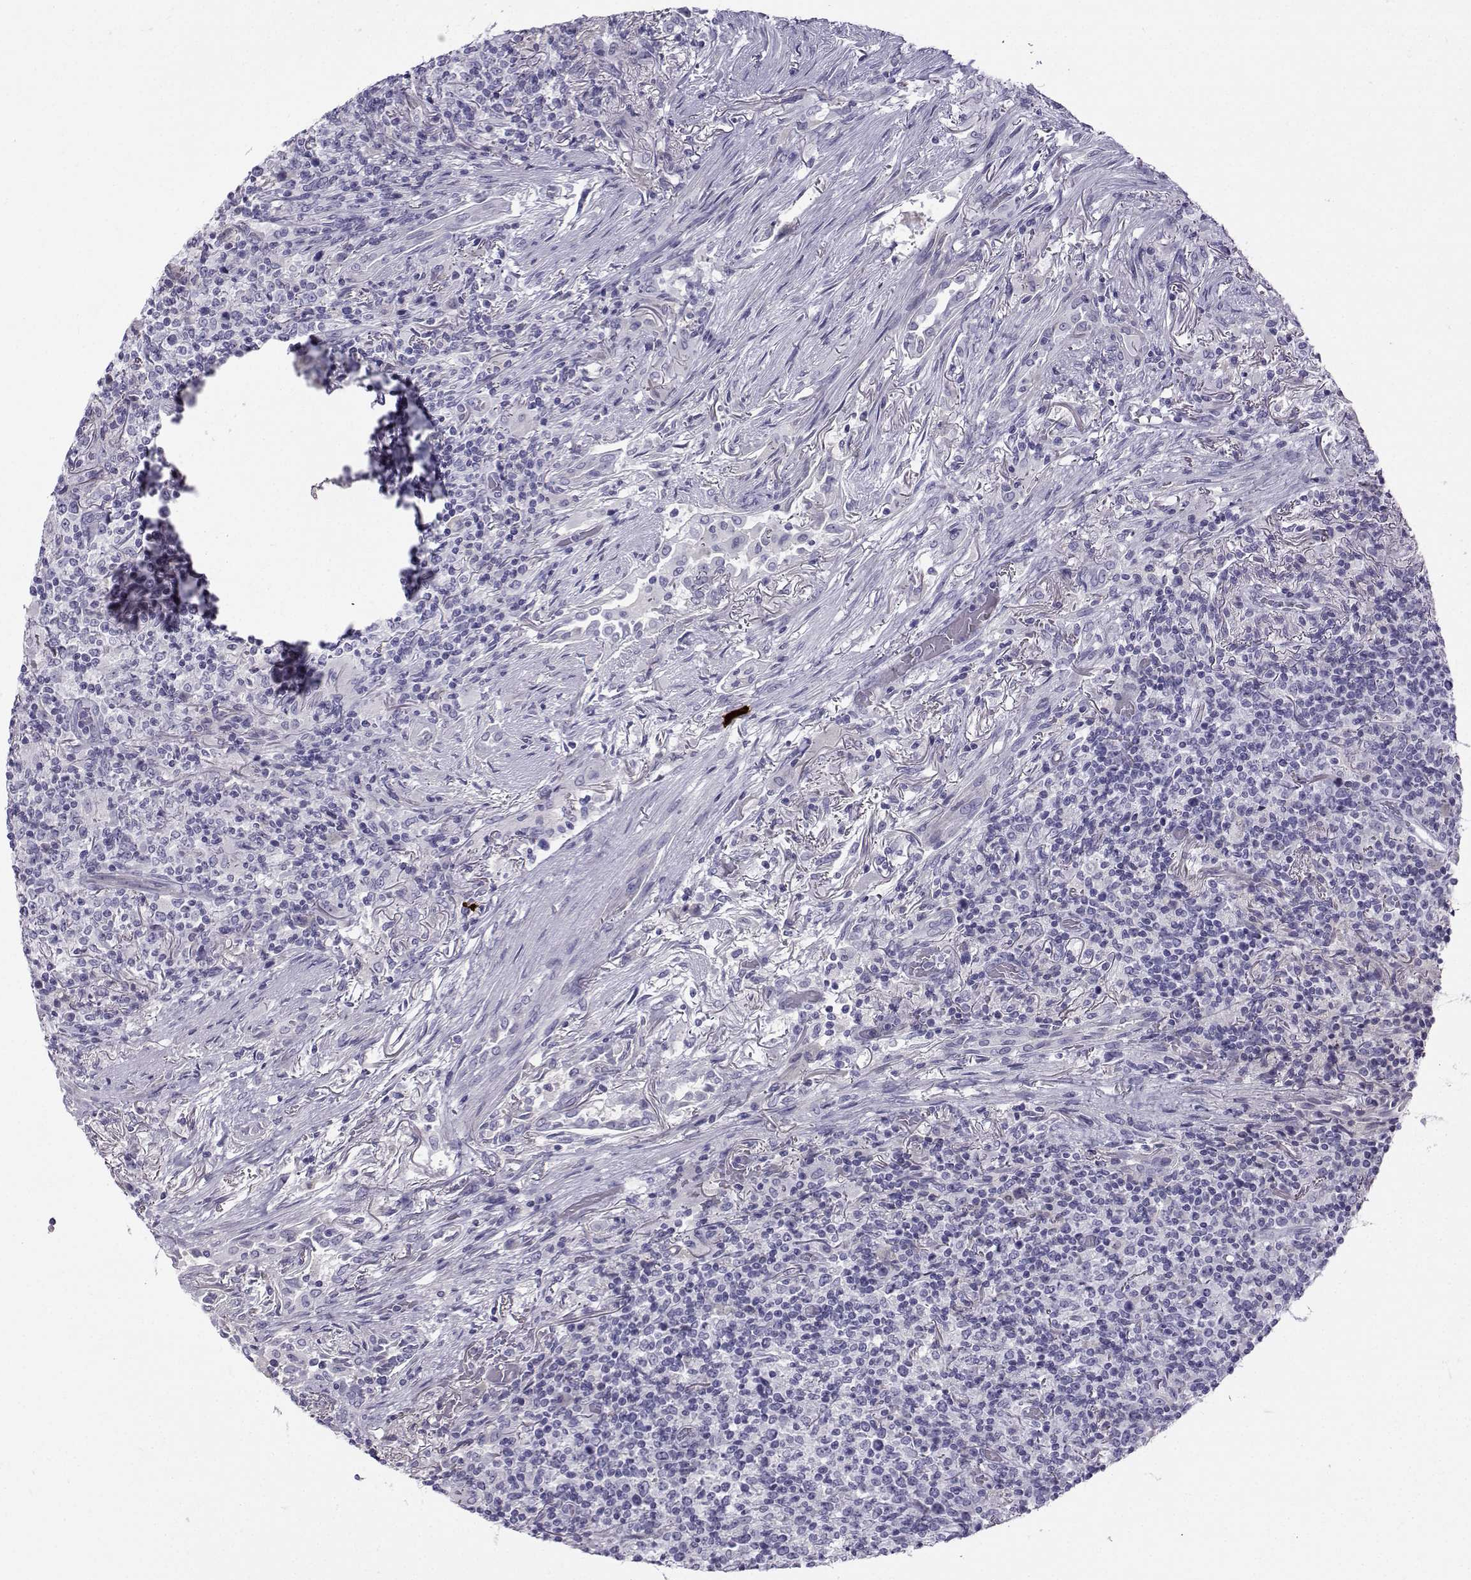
{"staining": {"intensity": "negative", "quantity": "none", "location": "none"}, "tissue": "lymphoma", "cell_type": "Tumor cells", "image_type": "cancer", "snomed": [{"axis": "morphology", "description": "Malignant lymphoma, non-Hodgkin's type, High grade"}, {"axis": "topography", "description": "Lung"}], "caption": "The histopathology image reveals no staining of tumor cells in malignant lymphoma, non-Hodgkin's type (high-grade).", "gene": "ARMC2", "patient": {"sex": "male", "age": 79}}